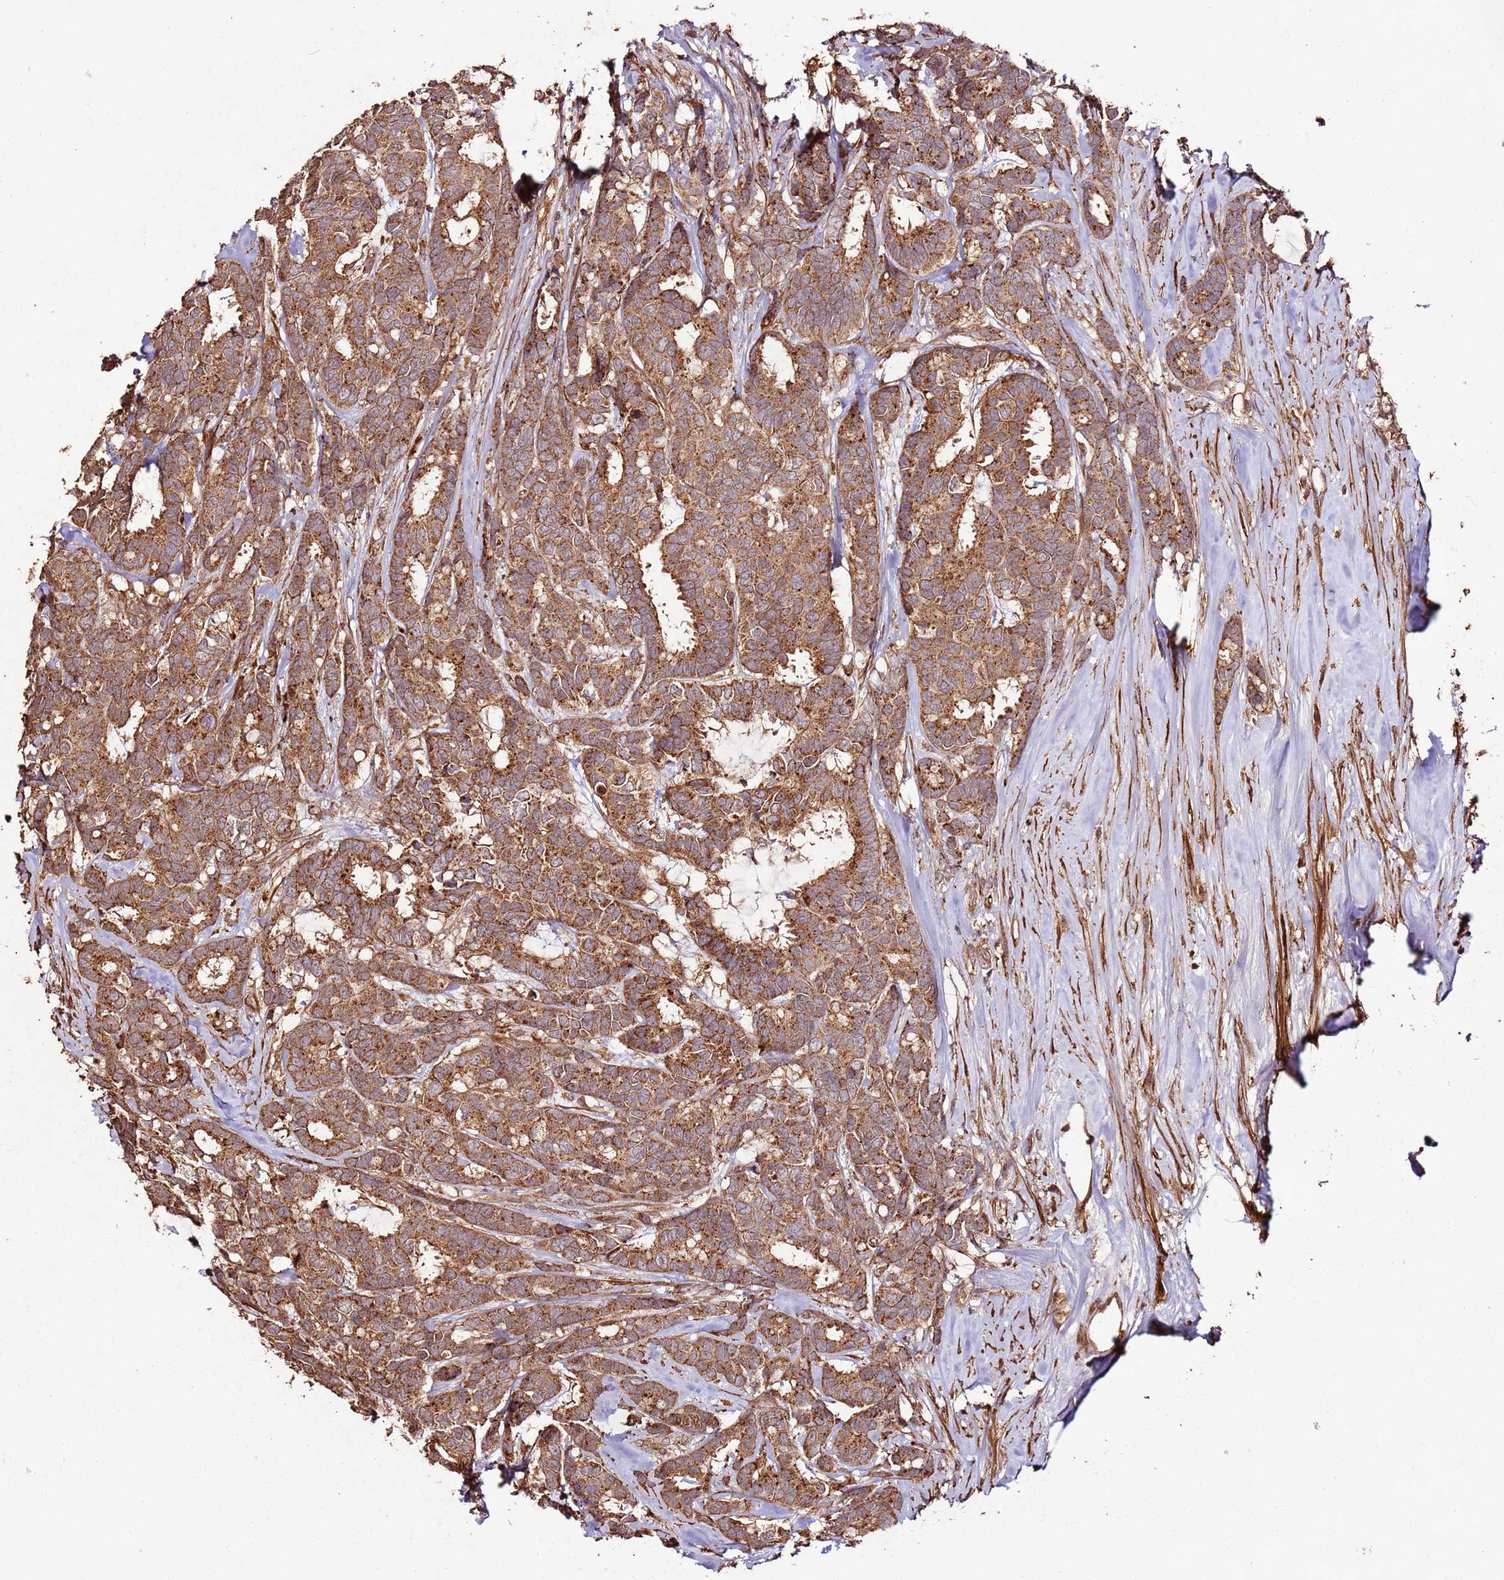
{"staining": {"intensity": "moderate", "quantity": ">75%", "location": "cytoplasmic/membranous"}, "tissue": "breast cancer", "cell_type": "Tumor cells", "image_type": "cancer", "snomed": [{"axis": "morphology", "description": "Duct carcinoma"}, {"axis": "topography", "description": "Breast"}], "caption": "Moderate cytoplasmic/membranous positivity is present in approximately >75% of tumor cells in invasive ductal carcinoma (breast).", "gene": "FAM186A", "patient": {"sex": "female", "age": 87}}